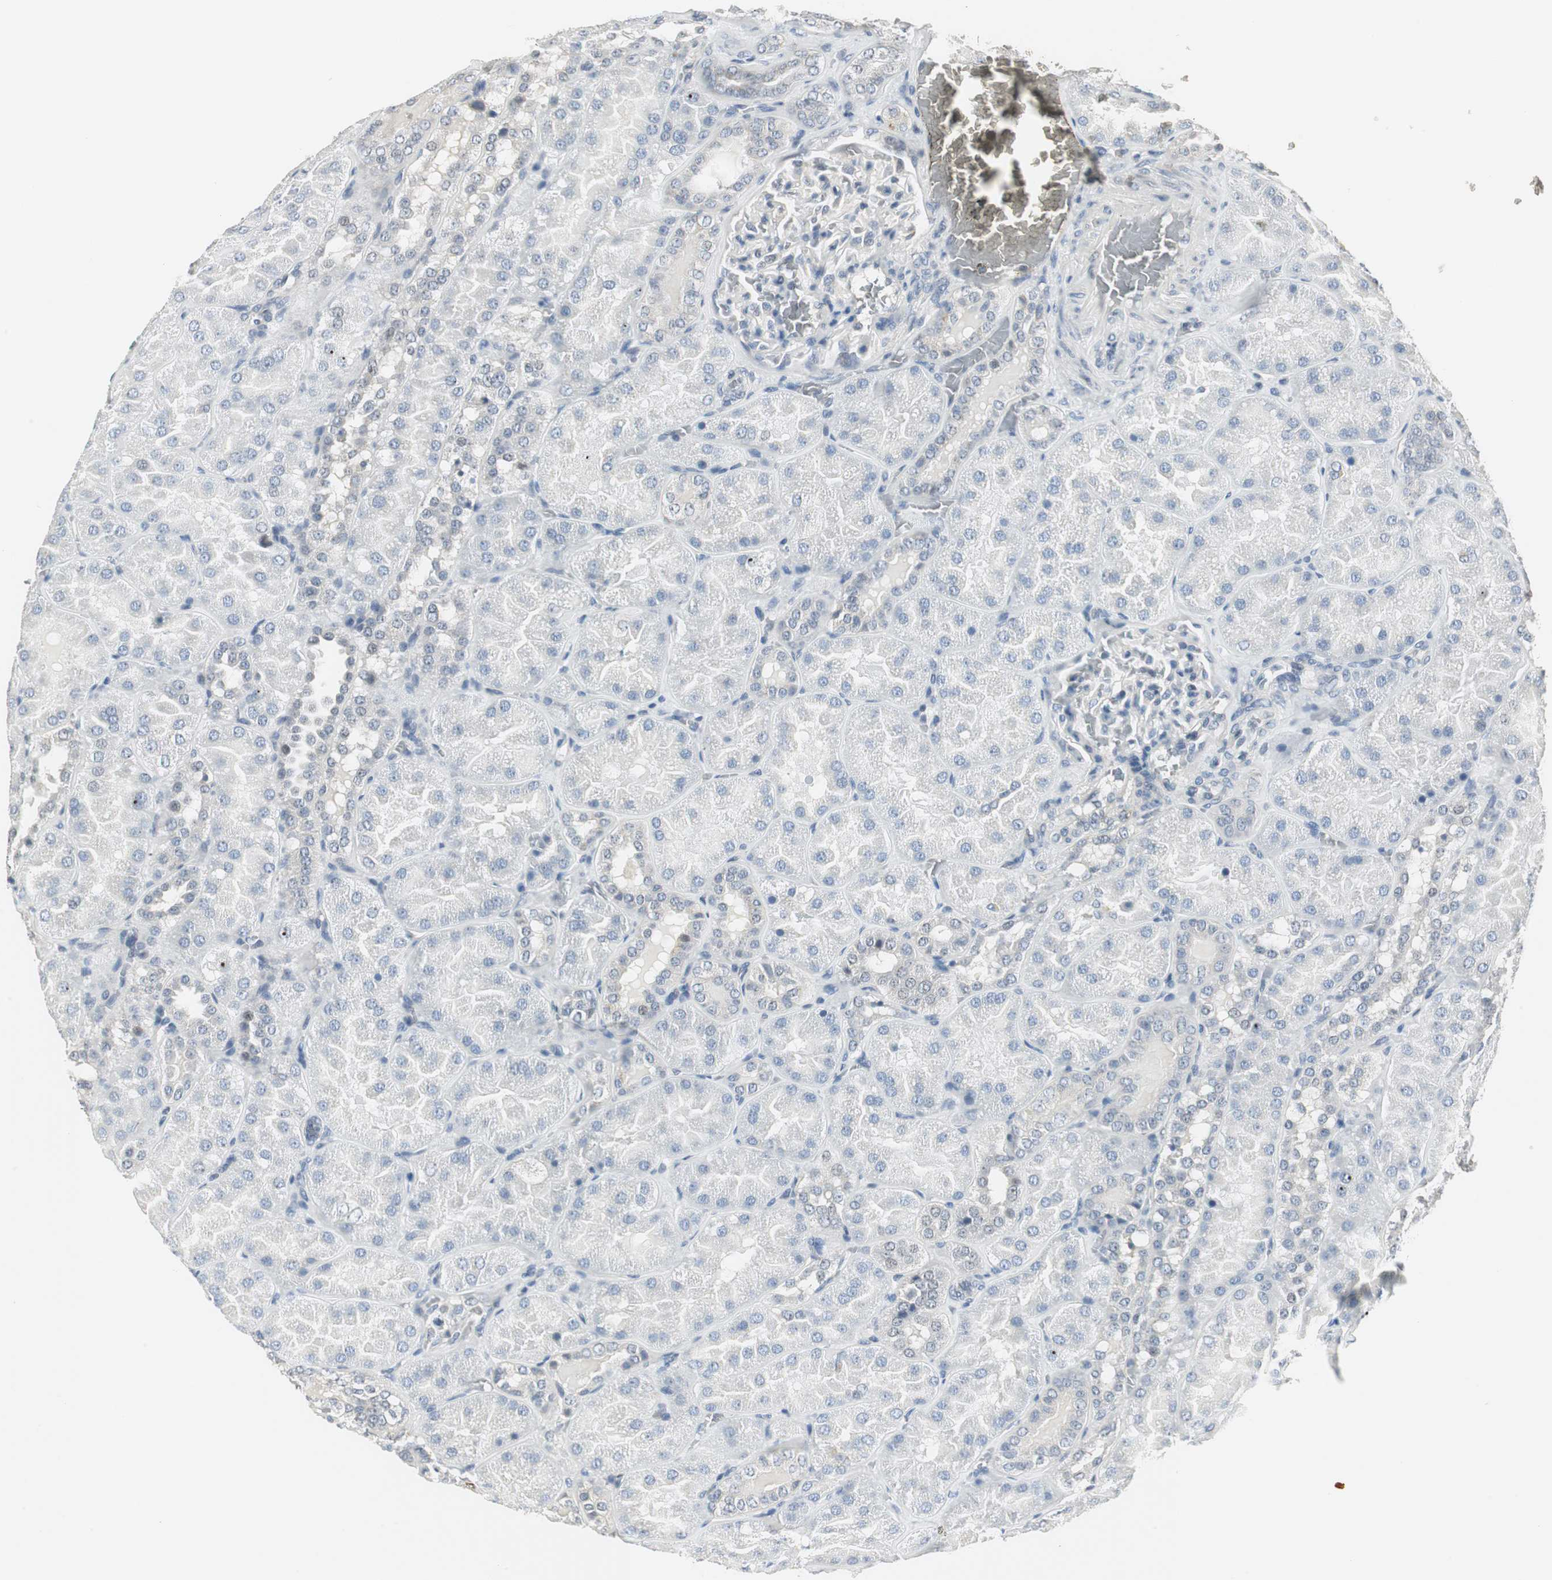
{"staining": {"intensity": "negative", "quantity": "none", "location": "none"}, "tissue": "kidney", "cell_type": "Cells in glomeruli", "image_type": "normal", "snomed": [{"axis": "morphology", "description": "Normal tissue, NOS"}, {"axis": "topography", "description": "Kidney"}], "caption": "High power microscopy photomicrograph of an IHC photomicrograph of unremarkable kidney, revealing no significant positivity in cells in glomeruli.", "gene": "CCT5", "patient": {"sex": "male", "age": 28}}